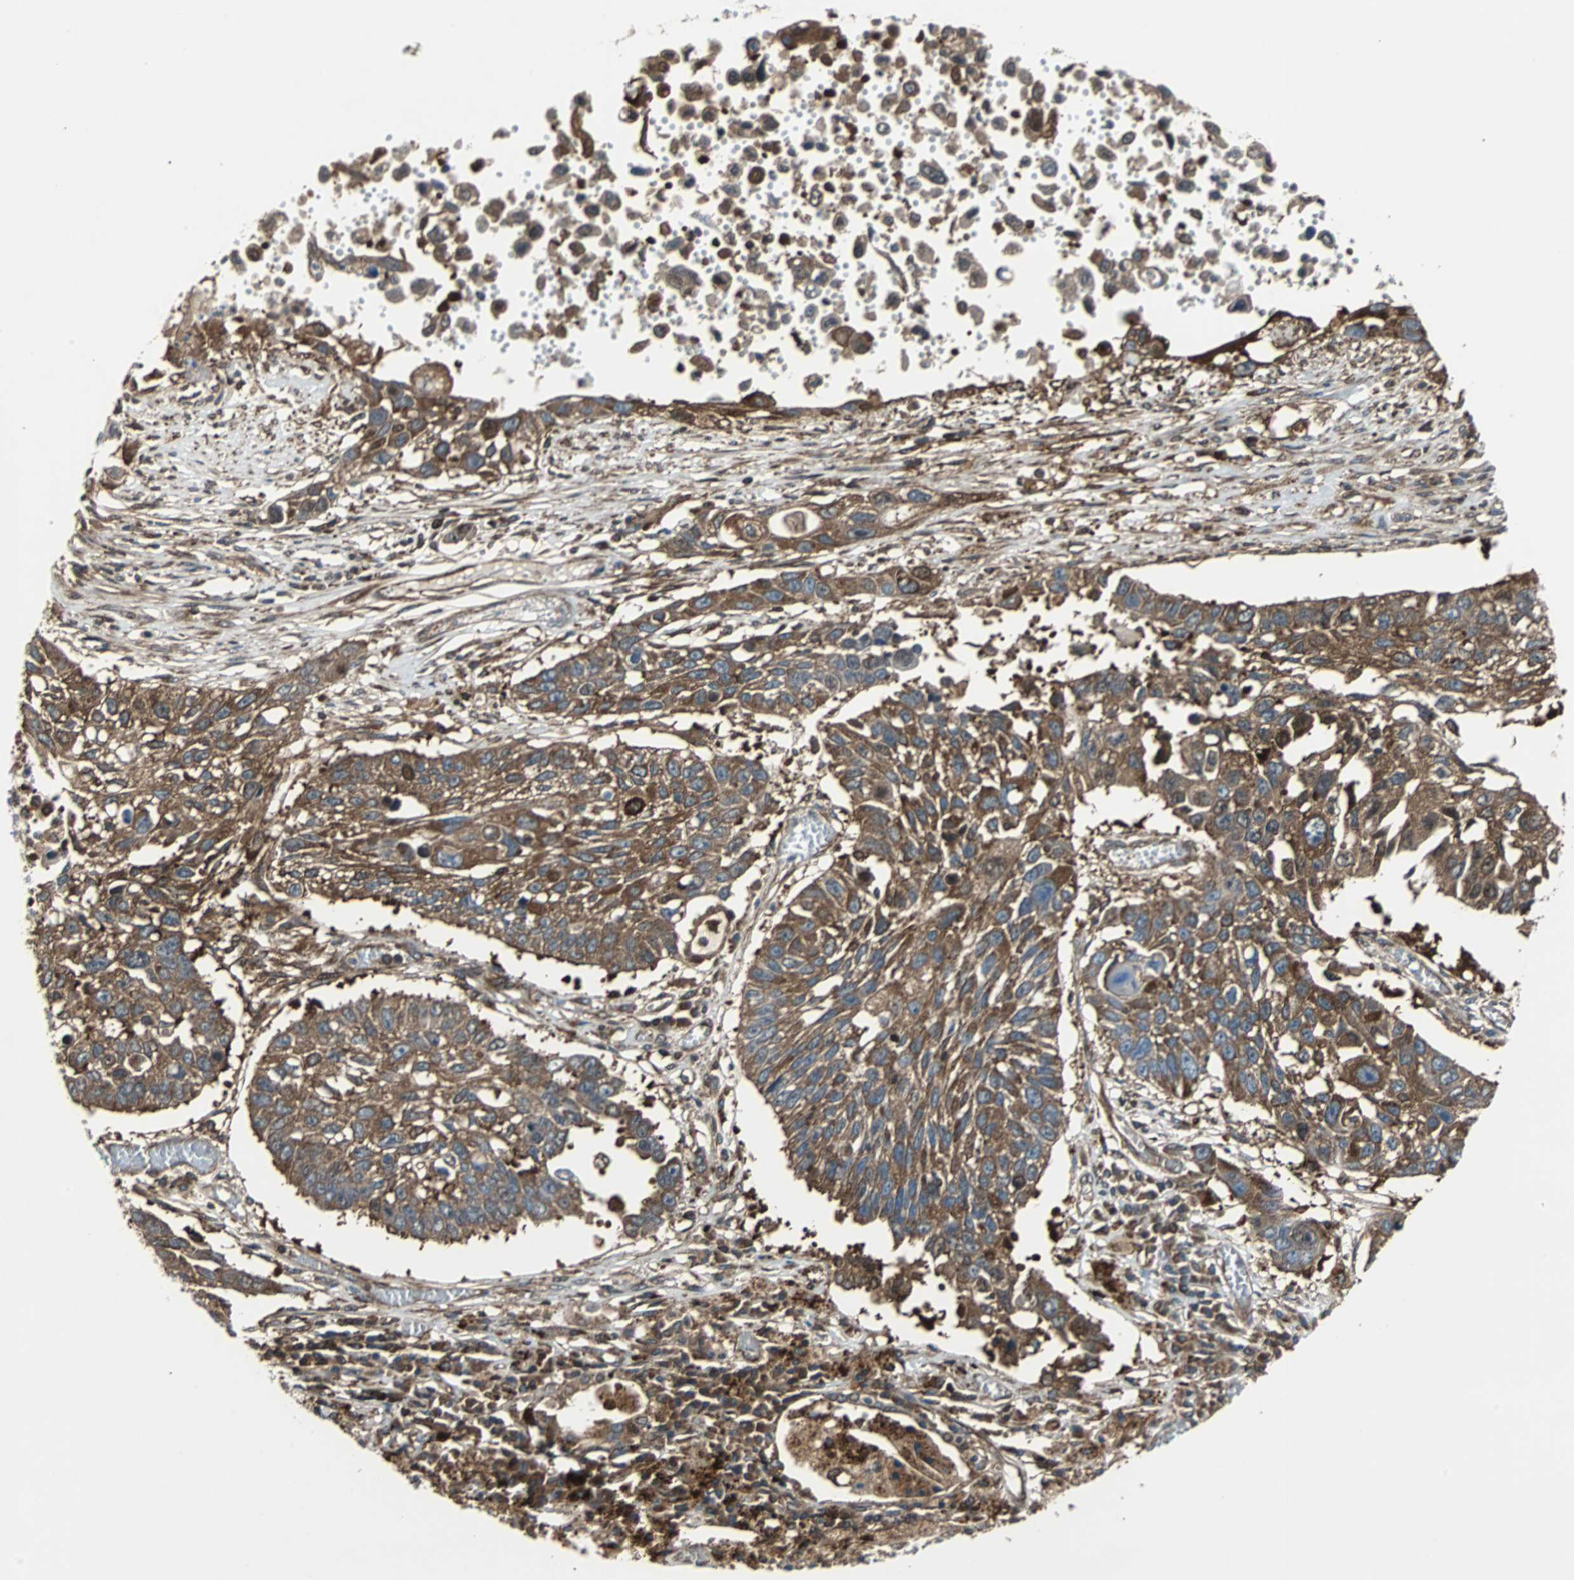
{"staining": {"intensity": "moderate", "quantity": ">75%", "location": "cytoplasmic/membranous"}, "tissue": "lung cancer", "cell_type": "Tumor cells", "image_type": "cancer", "snomed": [{"axis": "morphology", "description": "Squamous cell carcinoma, NOS"}, {"axis": "topography", "description": "Lung"}], "caption": "DAB immunohistochemical staining of lung cancer (squamous cell carcinoma) displays moderate cytoplasmic/membranous protein positivity in about >75% of tumor cells. Nuclei are stained in blue.", "gene": "RELA", "patient": {"sex": "male", "age": 71}}